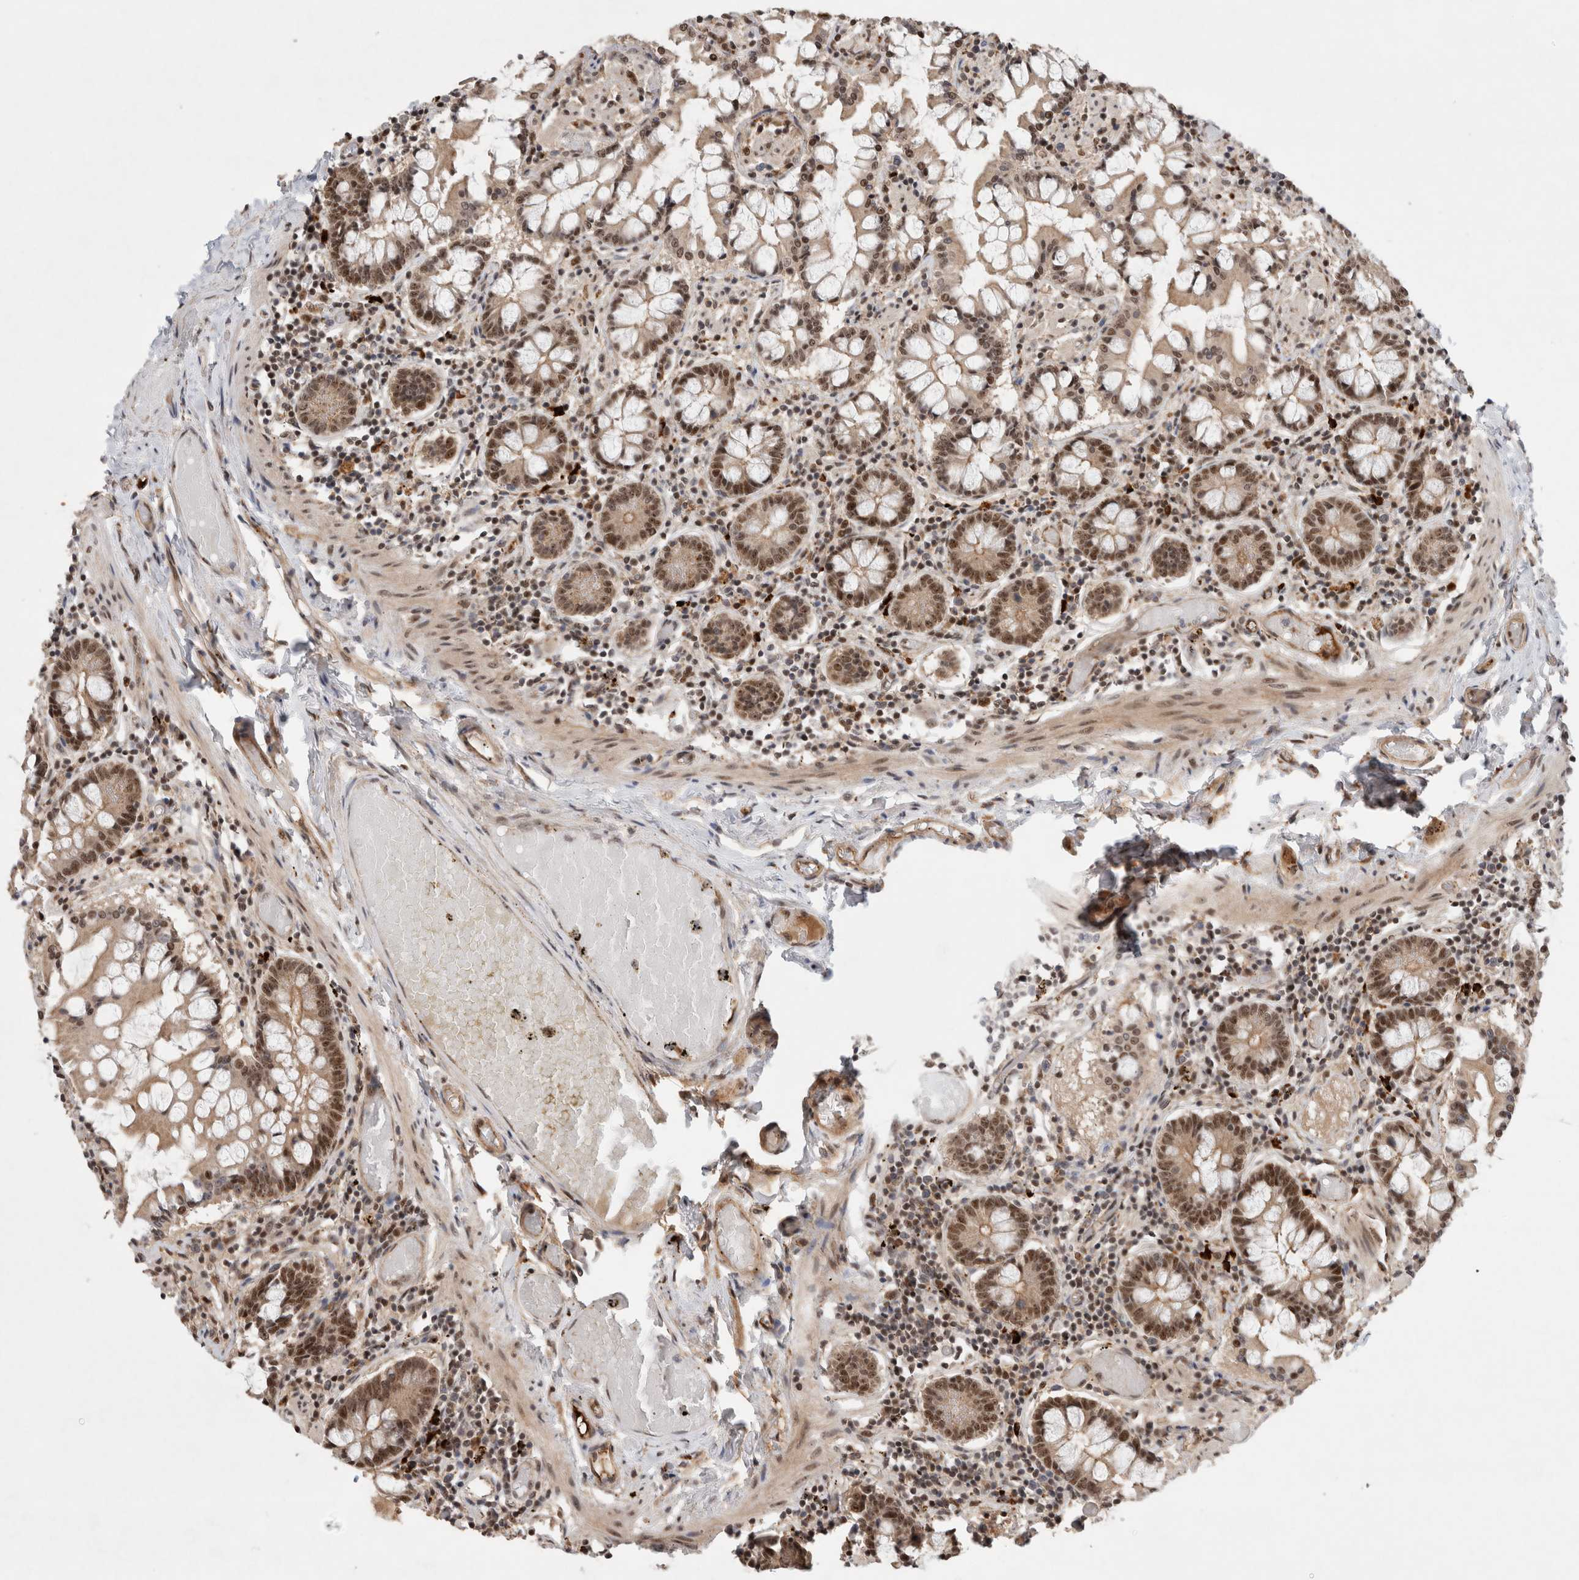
{"staining": {"intensity": "moderate", "quantity": ">75%", "location": "cytoplasmic/membranous,nuclear"}, "tissue": "small intestine", "cell_type": "Glandular cells", "image_type": "normal", "snomed": [{"axis": "morphology", "description": "Normal tissue, NOS"}, {"axis": "topography", "description": "Small intestine"}], "caption": "Protein expression analysis of normal human small intestine reveals moderate cytoplasmic/membranous,nuclear positivity in about >75% of glandular cells. Nuclei are stained in blue.", "gene": "MPHOSPH6", "patient": {"sex": "male", "age": 41}}